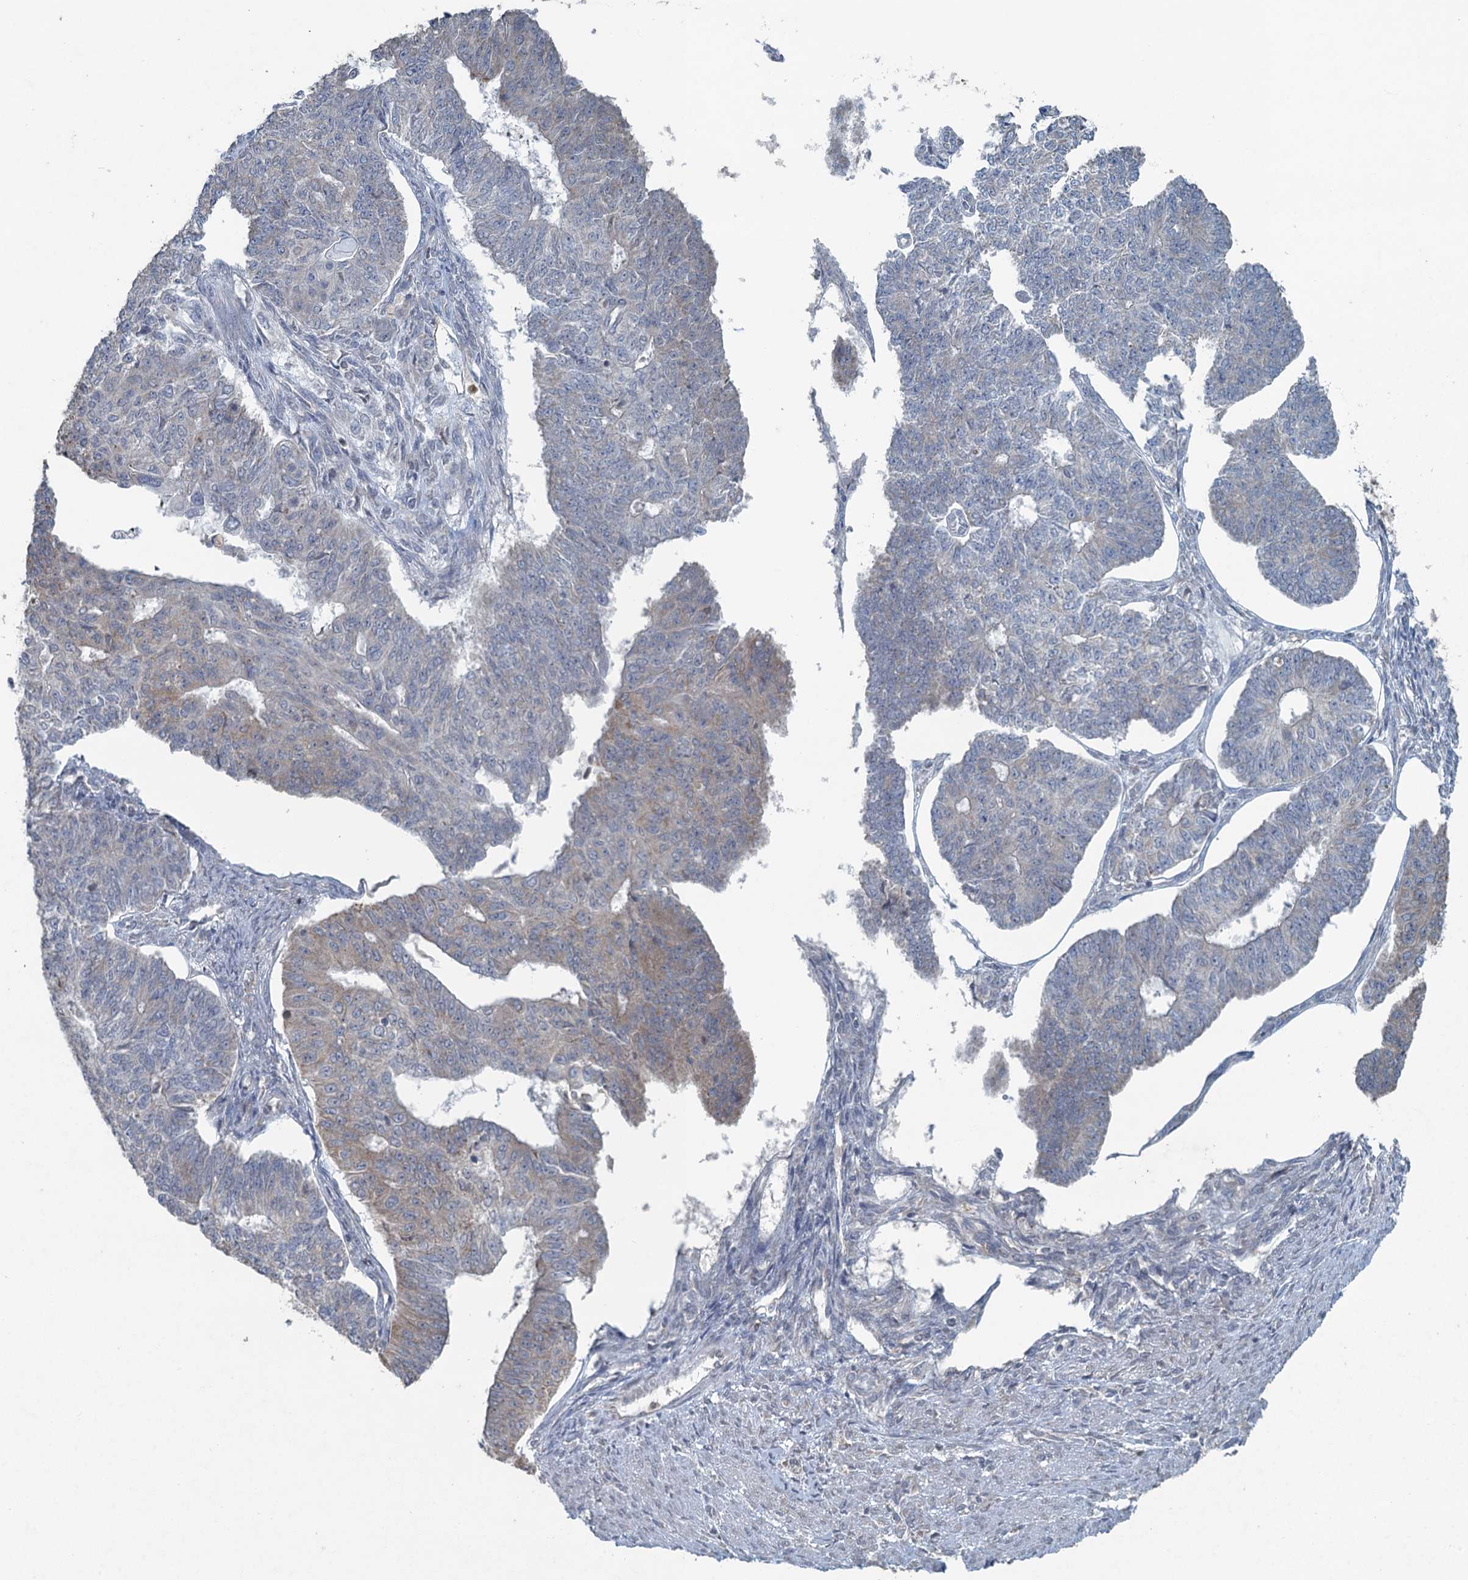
{"staining": {"intensity": "negative", "quantity": "none", "location": "none"}, "tissue": "endometrial cancer", "cell_type": "Tumor cells", "image_type": "cancer", "snomed": [{"axis": "morphology", "description": "Adenocarcinoma, NOS"}, {"axis": "topography", "description": "Endometrium"}], "caption": "The micrograph shows no significant expression in tumor cells of adenocarcinoma (endometrial).", "gene": "TEX35", "patient": {"sex": "female", "age": 32}}